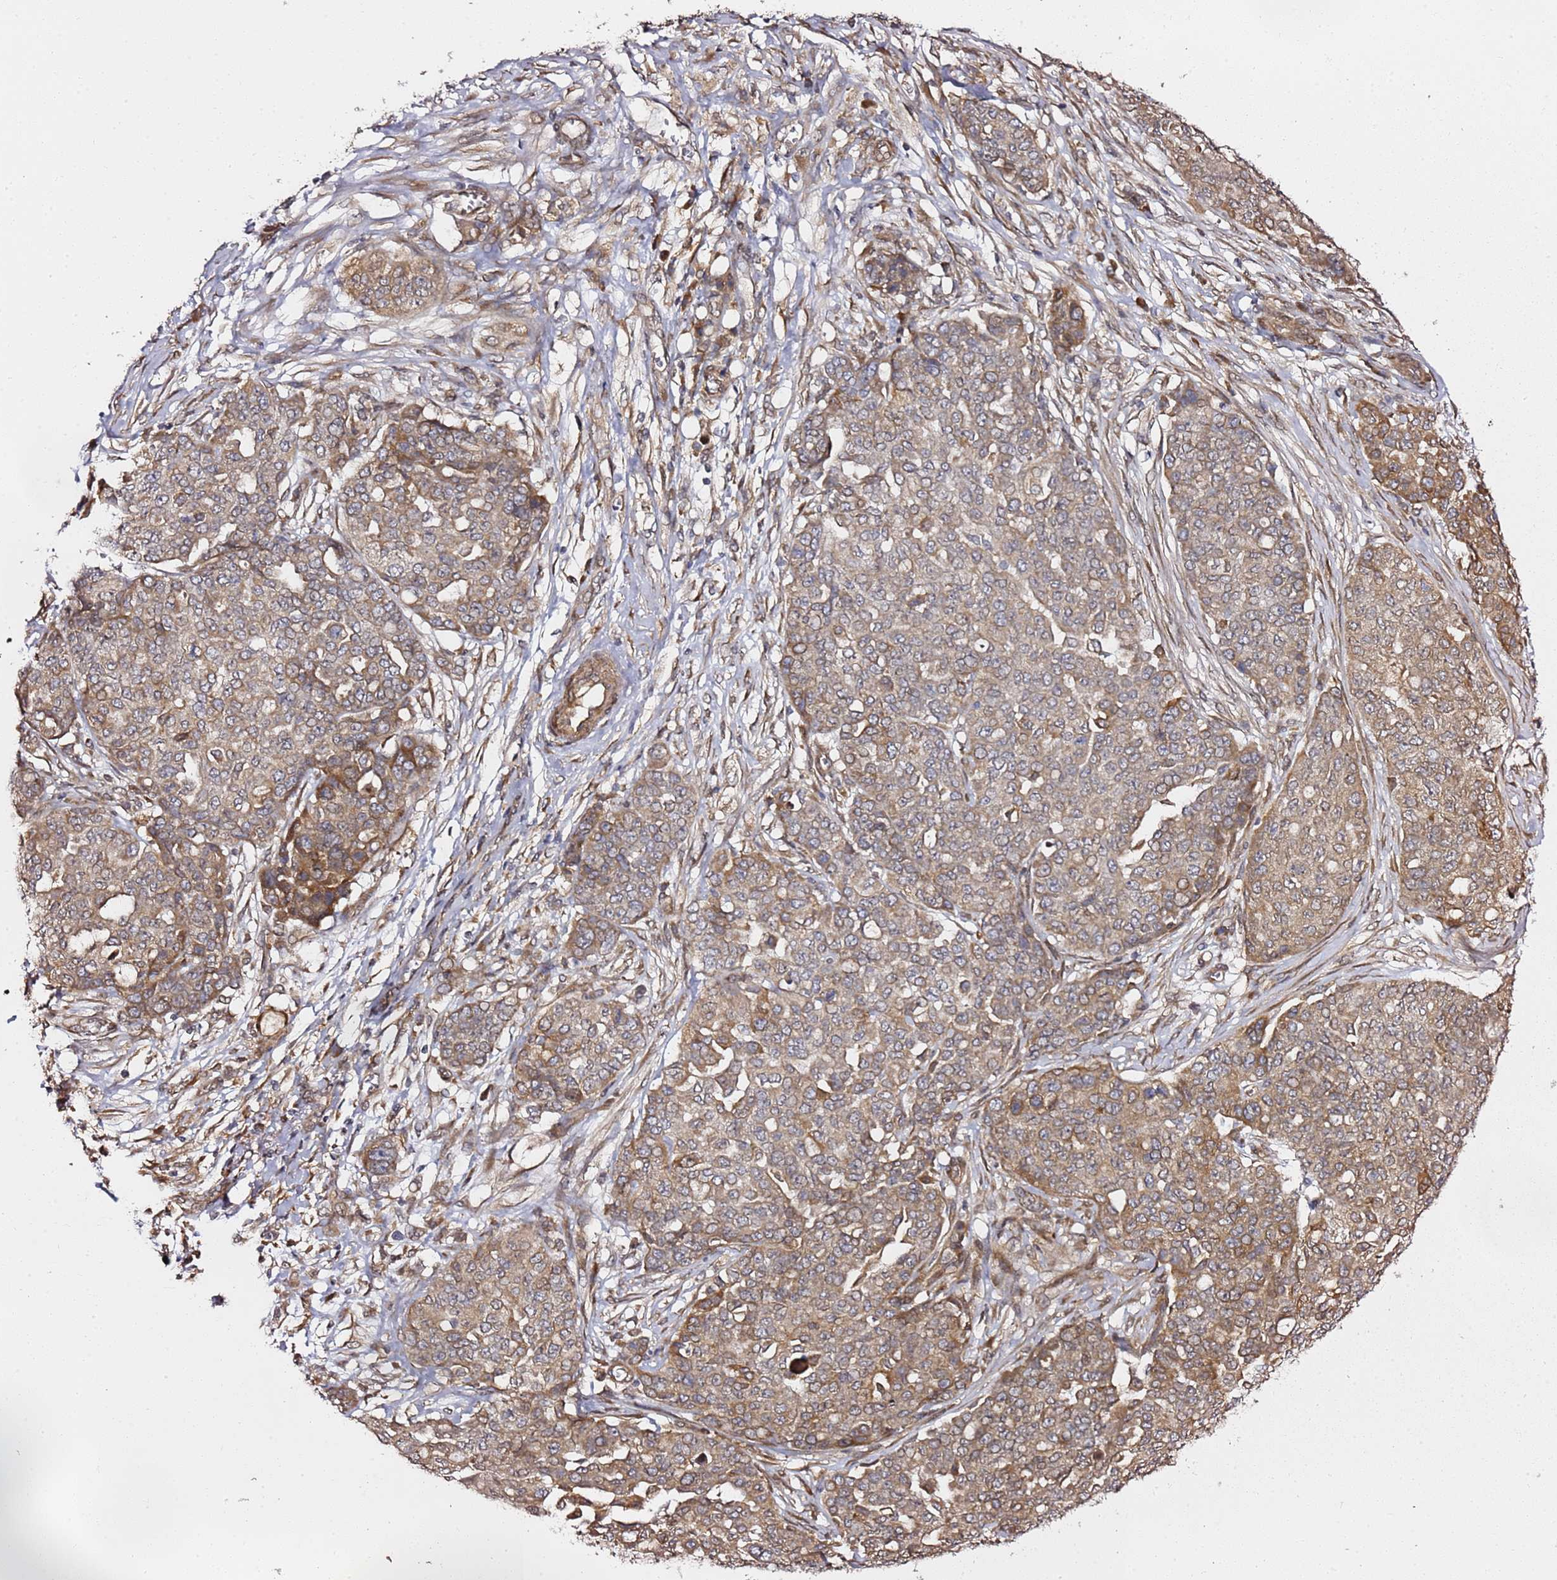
{"staining": {"intensity": "weak", "quantity": ">75%", "location": "cytoplasmic/membranous"}, "tissue": "ovarian cancer", "cell_type": "Tumor cells", "image_type": "cancer", "snomed": [{"axis": "morphology", "description": "Cystadenocarcinoma, serous, NOS"}, {"axis": "topography", "description": "Soft tissue"}, {"axis": "topography", "description": "Ovary"}], "caption": "An immunohistochemistry micrograph of neoplastic tissue is shown. Protein staining in brown highlights weak cytoplasmic/membranous positivity in ovarian serous cystadenocarcinoma within tumor cells. The staining was performed using DAB to visualize the protein expression in brown, while the nuclei were stained in blue with hematoxylin (Magnification: 20x).", "gene": "PRKAB2", "patient": {"sex": "female", "age": 57}}